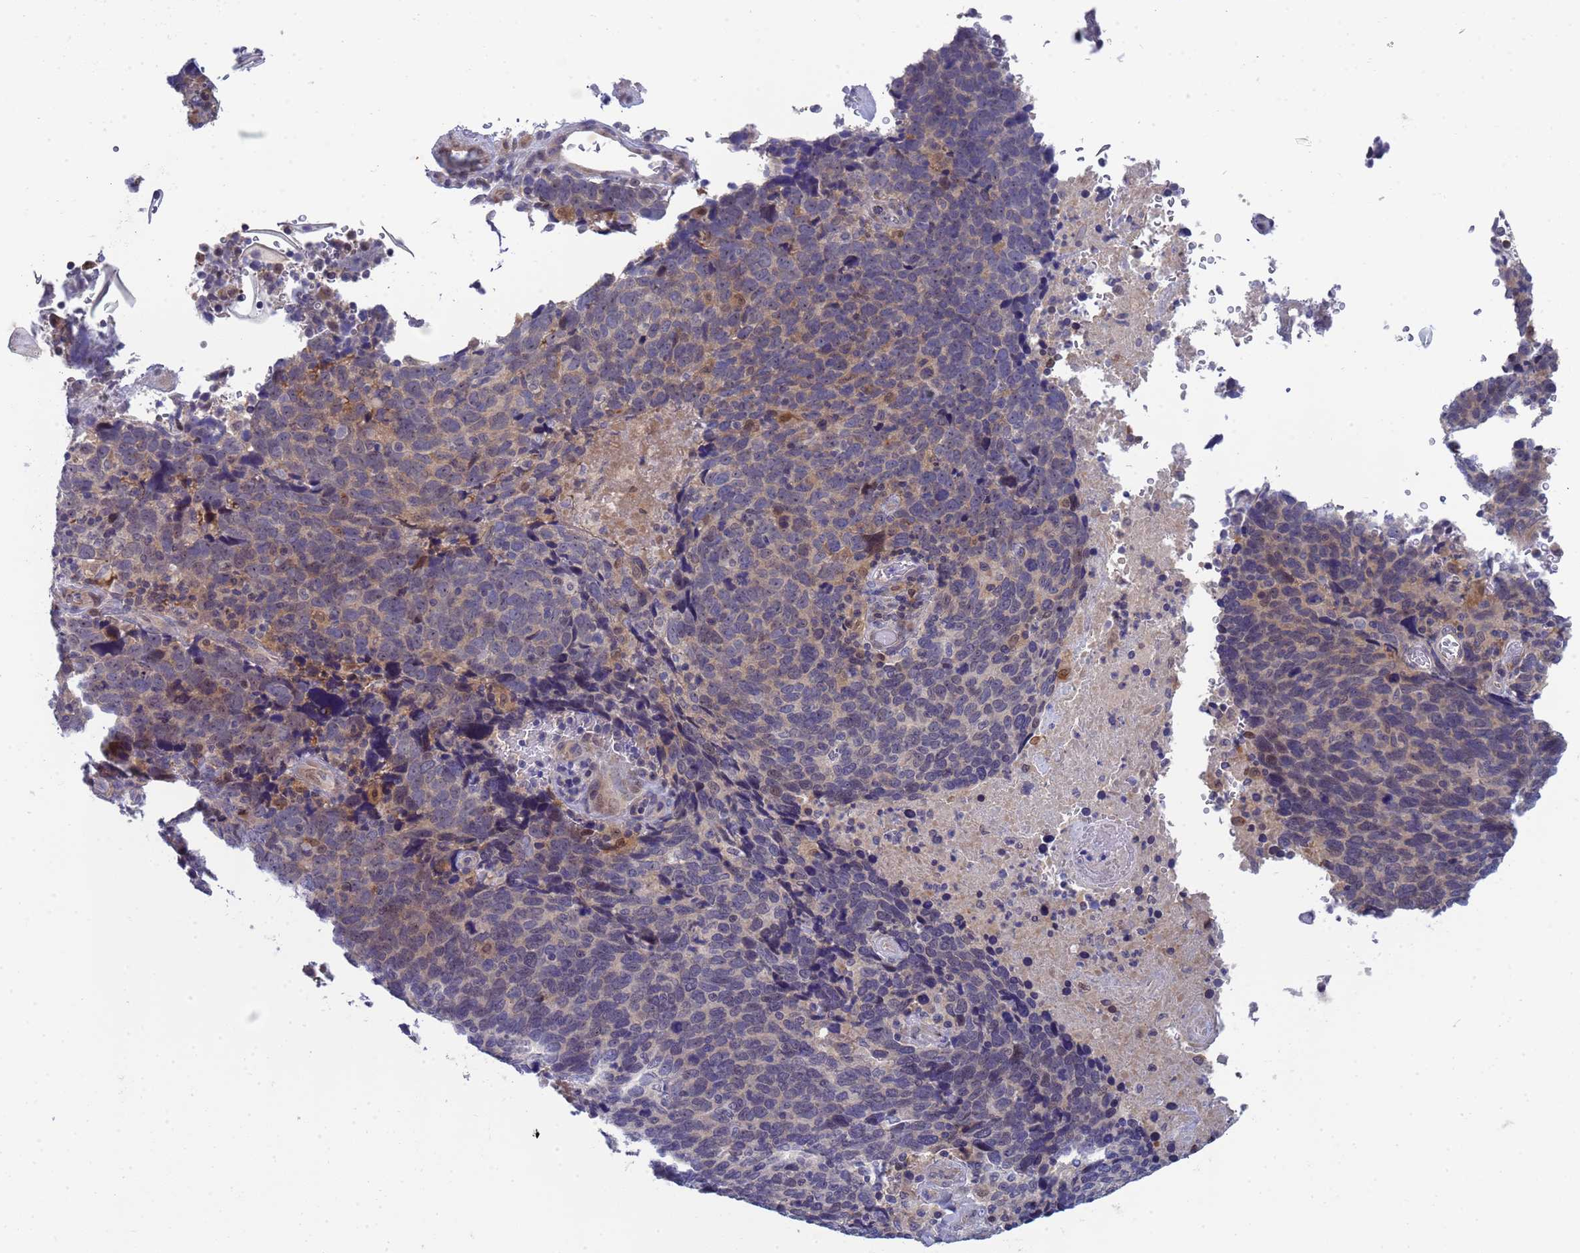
{"staining": {"intensity": "weak", "quantity": "<25%", "location": "cytoplasmic/membranous"}, "tissue": "cervical cancer", "cell_type": "Tumor cells", "image_type": "cancer", "snomed": [{"axis": "morphology", "description": "Squamous cell carcinoma, NOS"}, {"axis": "topography", "description": "Cervix"}], "caption": "Photomicrograph shows no significant protein expression in tumor cells of cervical cancer.", "gene": "ENOSF1", "patient": {"sex": "female", "age": 41}}